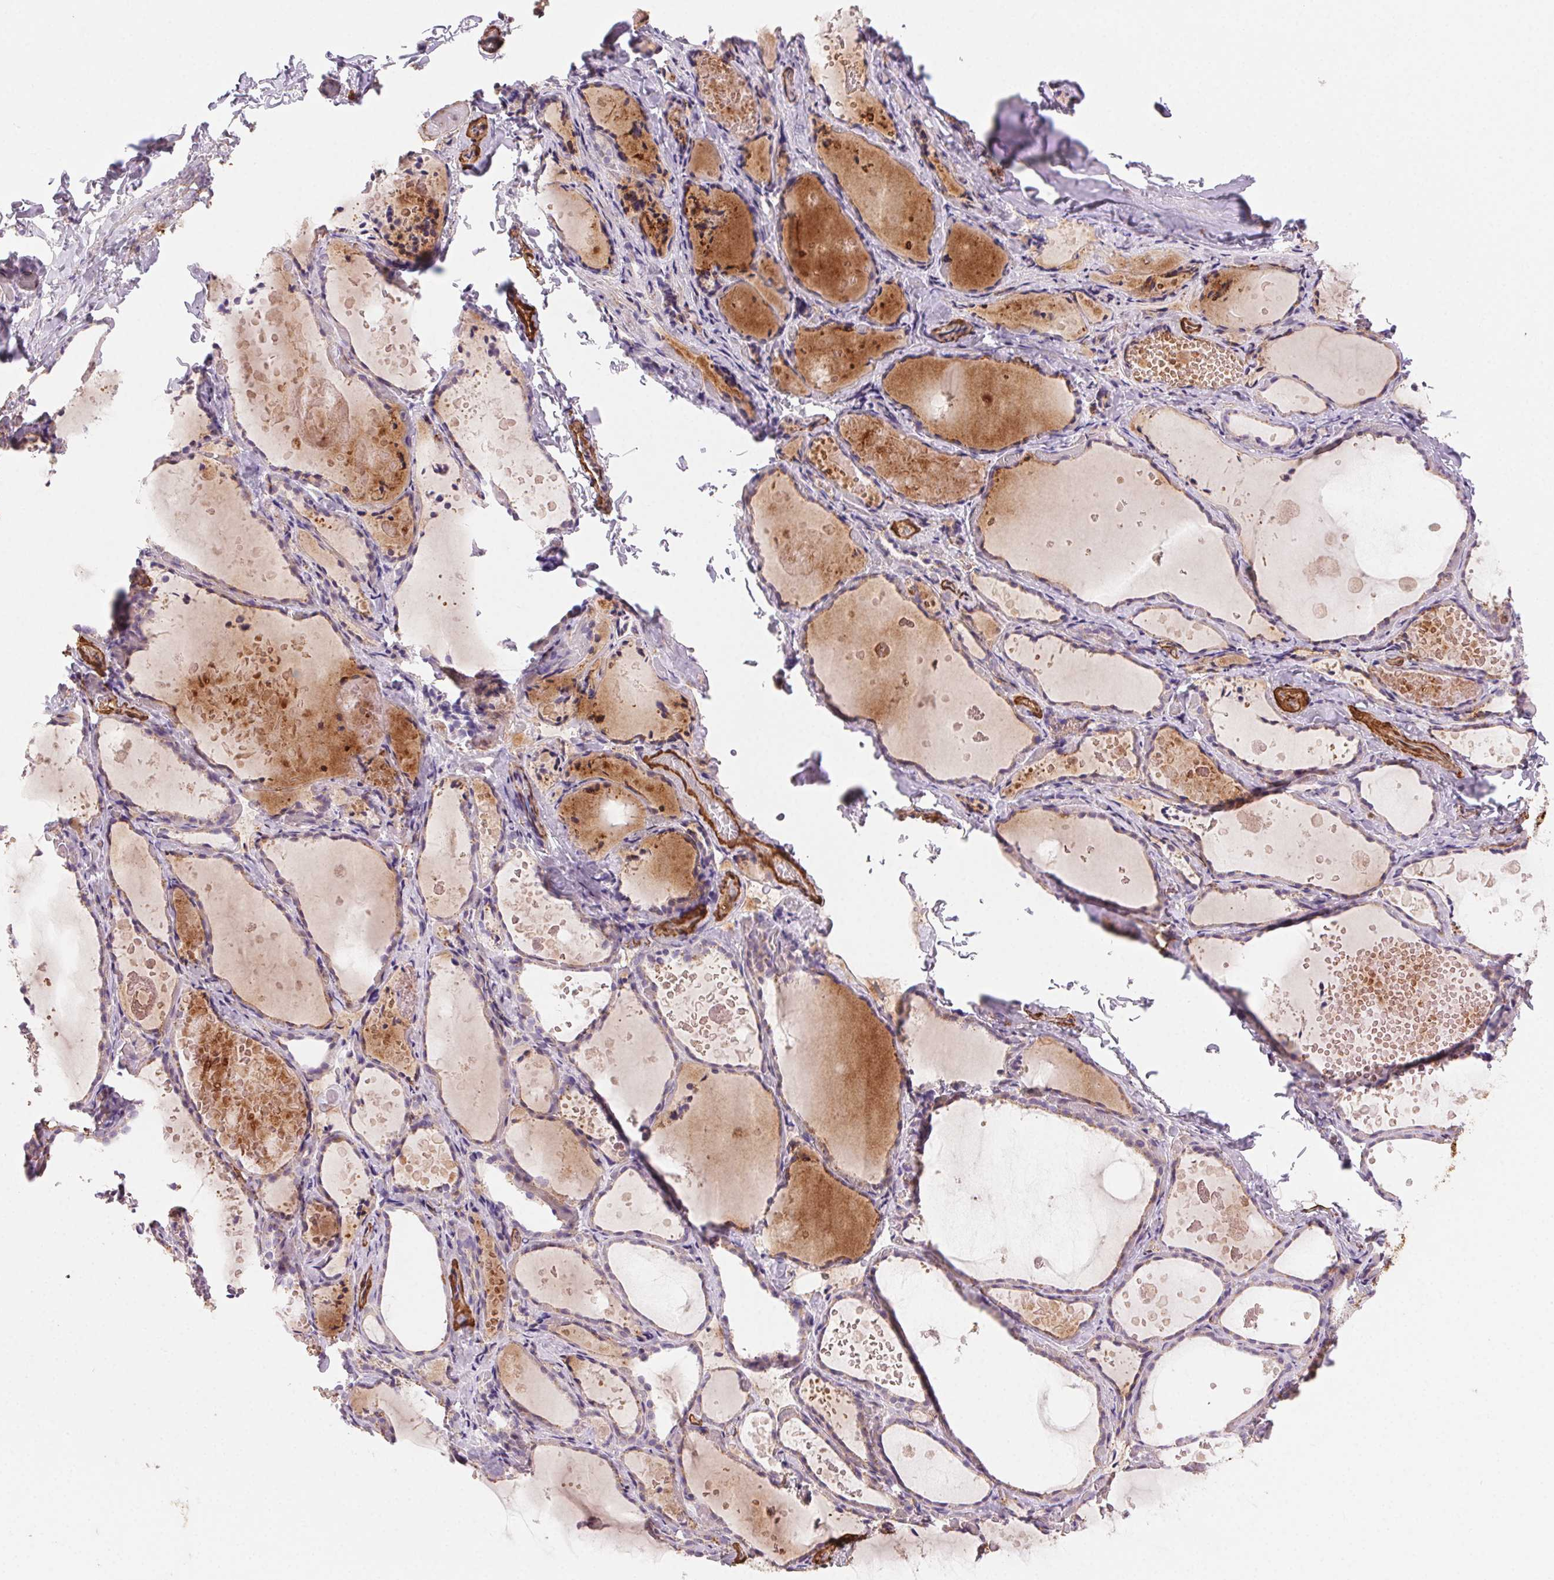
{"staining": {"intensity": "weak", "quantity": "25%-75%", "location": "cytoplasmic/membranous"}, "tissue": "thyroid gland", "cell_type": "Glandular cells", "image_type": "normal", "snomed": [{"axis": "morphology", "description": "Normal tissue, NOS"}, {"axis": "topography", "description": "Thyroid gland"}], "caption": "A brown stain labels weak cytoplasmic/membranous expression of a protein in glandular cells of benign thyroid gland. The staining was performed using DAB to visualize the protein expression in brown, while the nuclei were stained in blue with hematoxylin (Magnification: 20x).", "gene": "GPX8", "patient": {"sex": "female", "age": 56}}